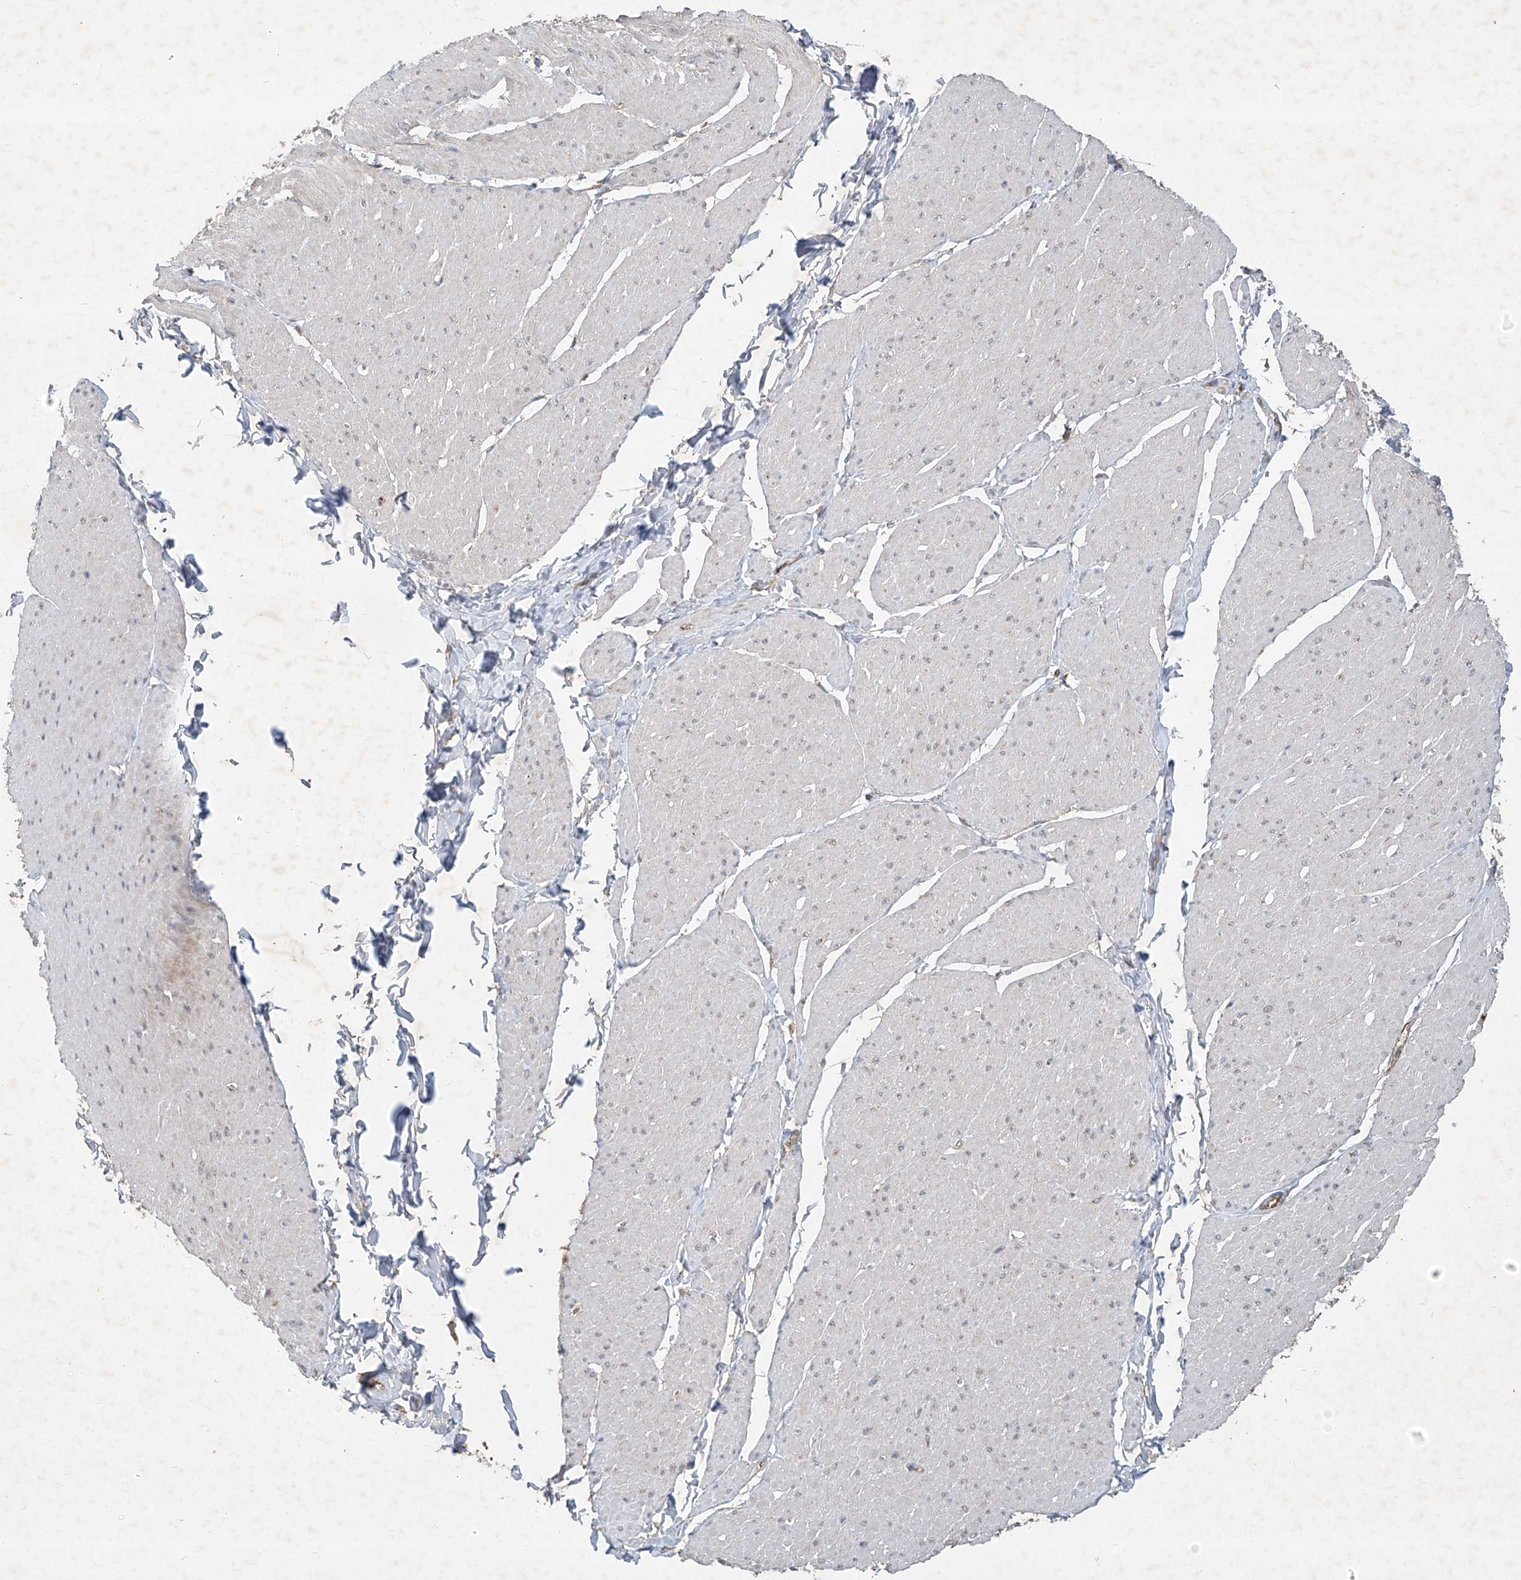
{"staining": {"intensity": "weak", "quantity": "<25%", "location": "cytoplasmic/membranous"}, "tissue": "smooth muscle", "cell_type": "Smooth muscle cells", "image_type": "normal", "snomed": [{"axis": "morphology", "description": "Urothelial carcinoma, High grade"}, {"axis": "topography", "description": "Urinary bladder"}], "caption": "DAB (3,3'-diaminobenzidine) immunohistochemical staining of benign human smooth muscle demonstrates no significant expression in smooth muscle cells. (Brightfield microscopy of DAB (3,3'-diaminobenzidine) IHC at high magnification).", "gene": "UQCC1", "patient": {"sex": "male", "age": 46}}